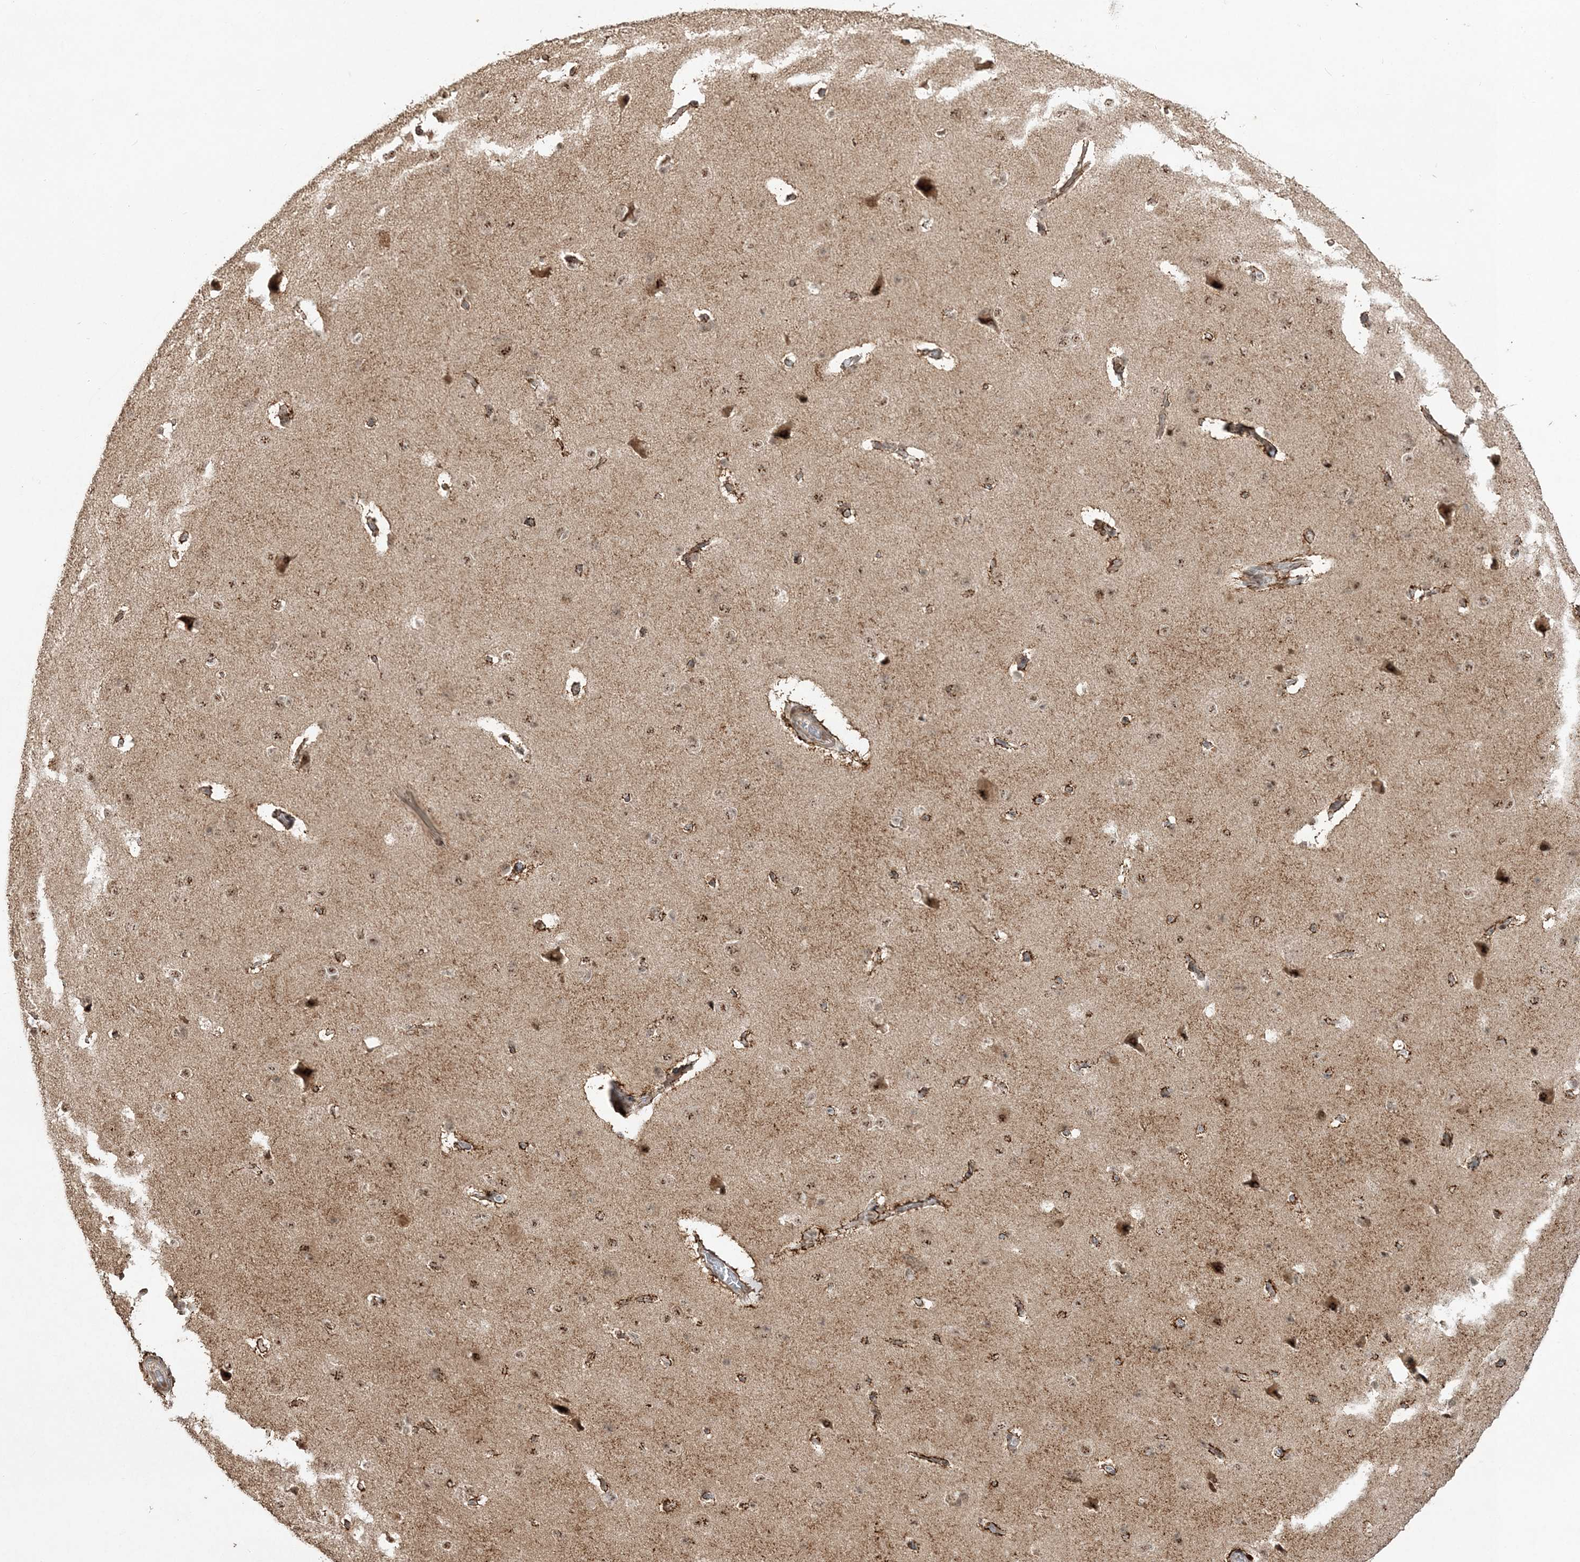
{"staining": {"intensity": "weak", "quantity": ">75%", "location": "cytoplasmic/membranous,nuclear"}, "tissue": "cerebral cortex", "cell_type": "Endothelial cells", "image_type": "normal", "snomed": [{"axis": "morphology", "description": "Normal tissue, NOS"}, {"axis": "topography", "description": "Cerebral cortex"}], "caption": "Immunohistochemical staining of unremarkable human cerebral cortex exhibits >75% levels of weak cytoplasmic/membranous,nuclear protein staining in approximately >75% of endothelial cells.", "gene": "POLR3B", "patient": {"sex": "male", "age": 62}}